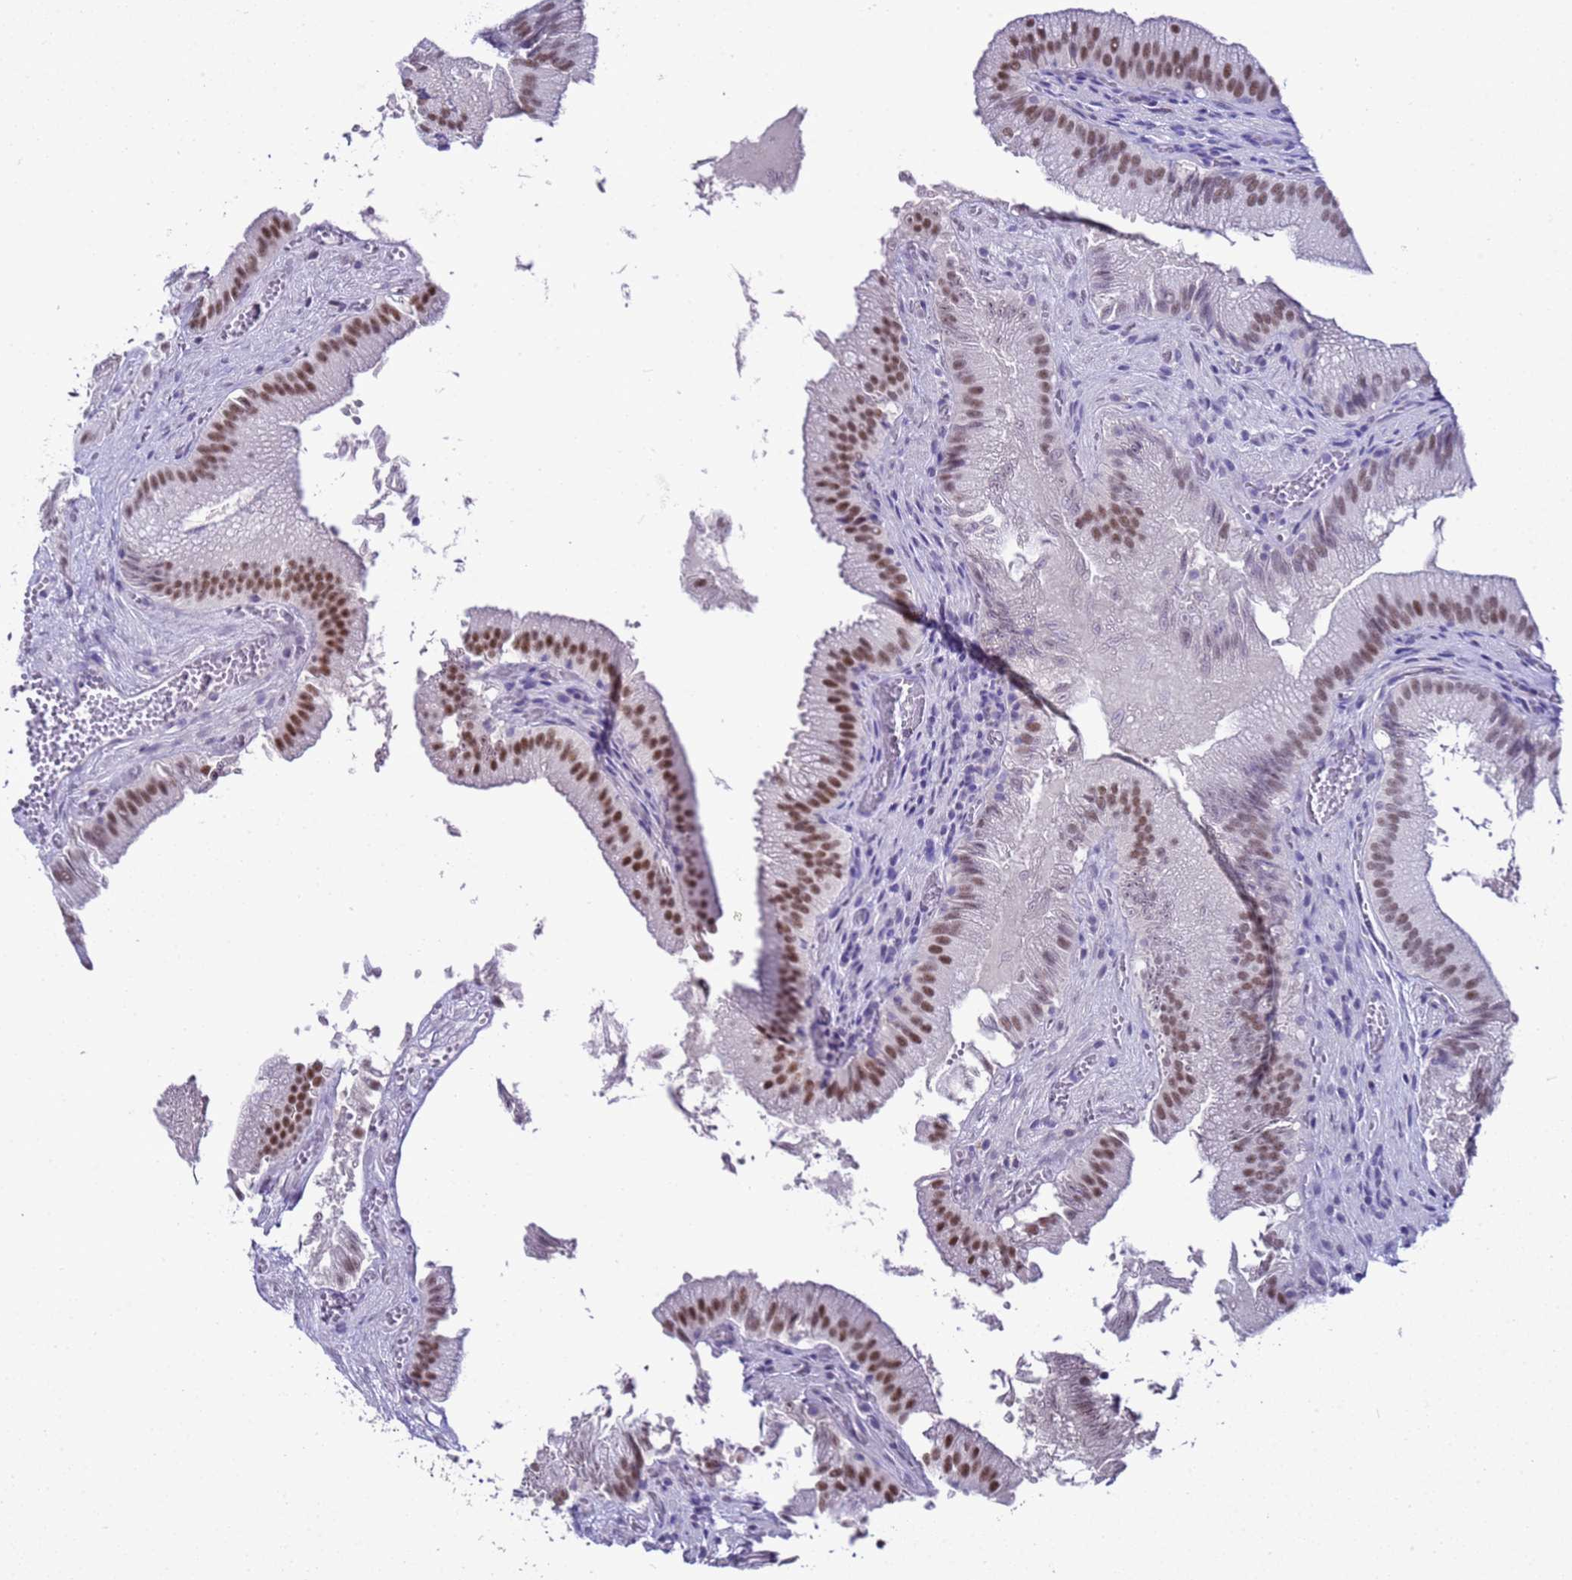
{"staining": {"intensity": "moderate", "quantity": ">75%", "location": "nuclear"}, "tissue": "gallbladder", "cell_type": "Glandular cells", "image_type": "normal", "snomed": [{"axis": "morphology", "description": "Normal tissue, NOS"}, {"axis": "topography", "description": "Gallbladder"}, {"axis": "topography", "description": "Peripheral nerve tissue"}], "caption": "A high-resolution histopathology image shows IHC staining of benign gallbladder, which reveals moderate nuclear expression in approximately >75% of glandular cells.", "gene": "BCL7A", "patient": {"sex": "male", "age": 17}}